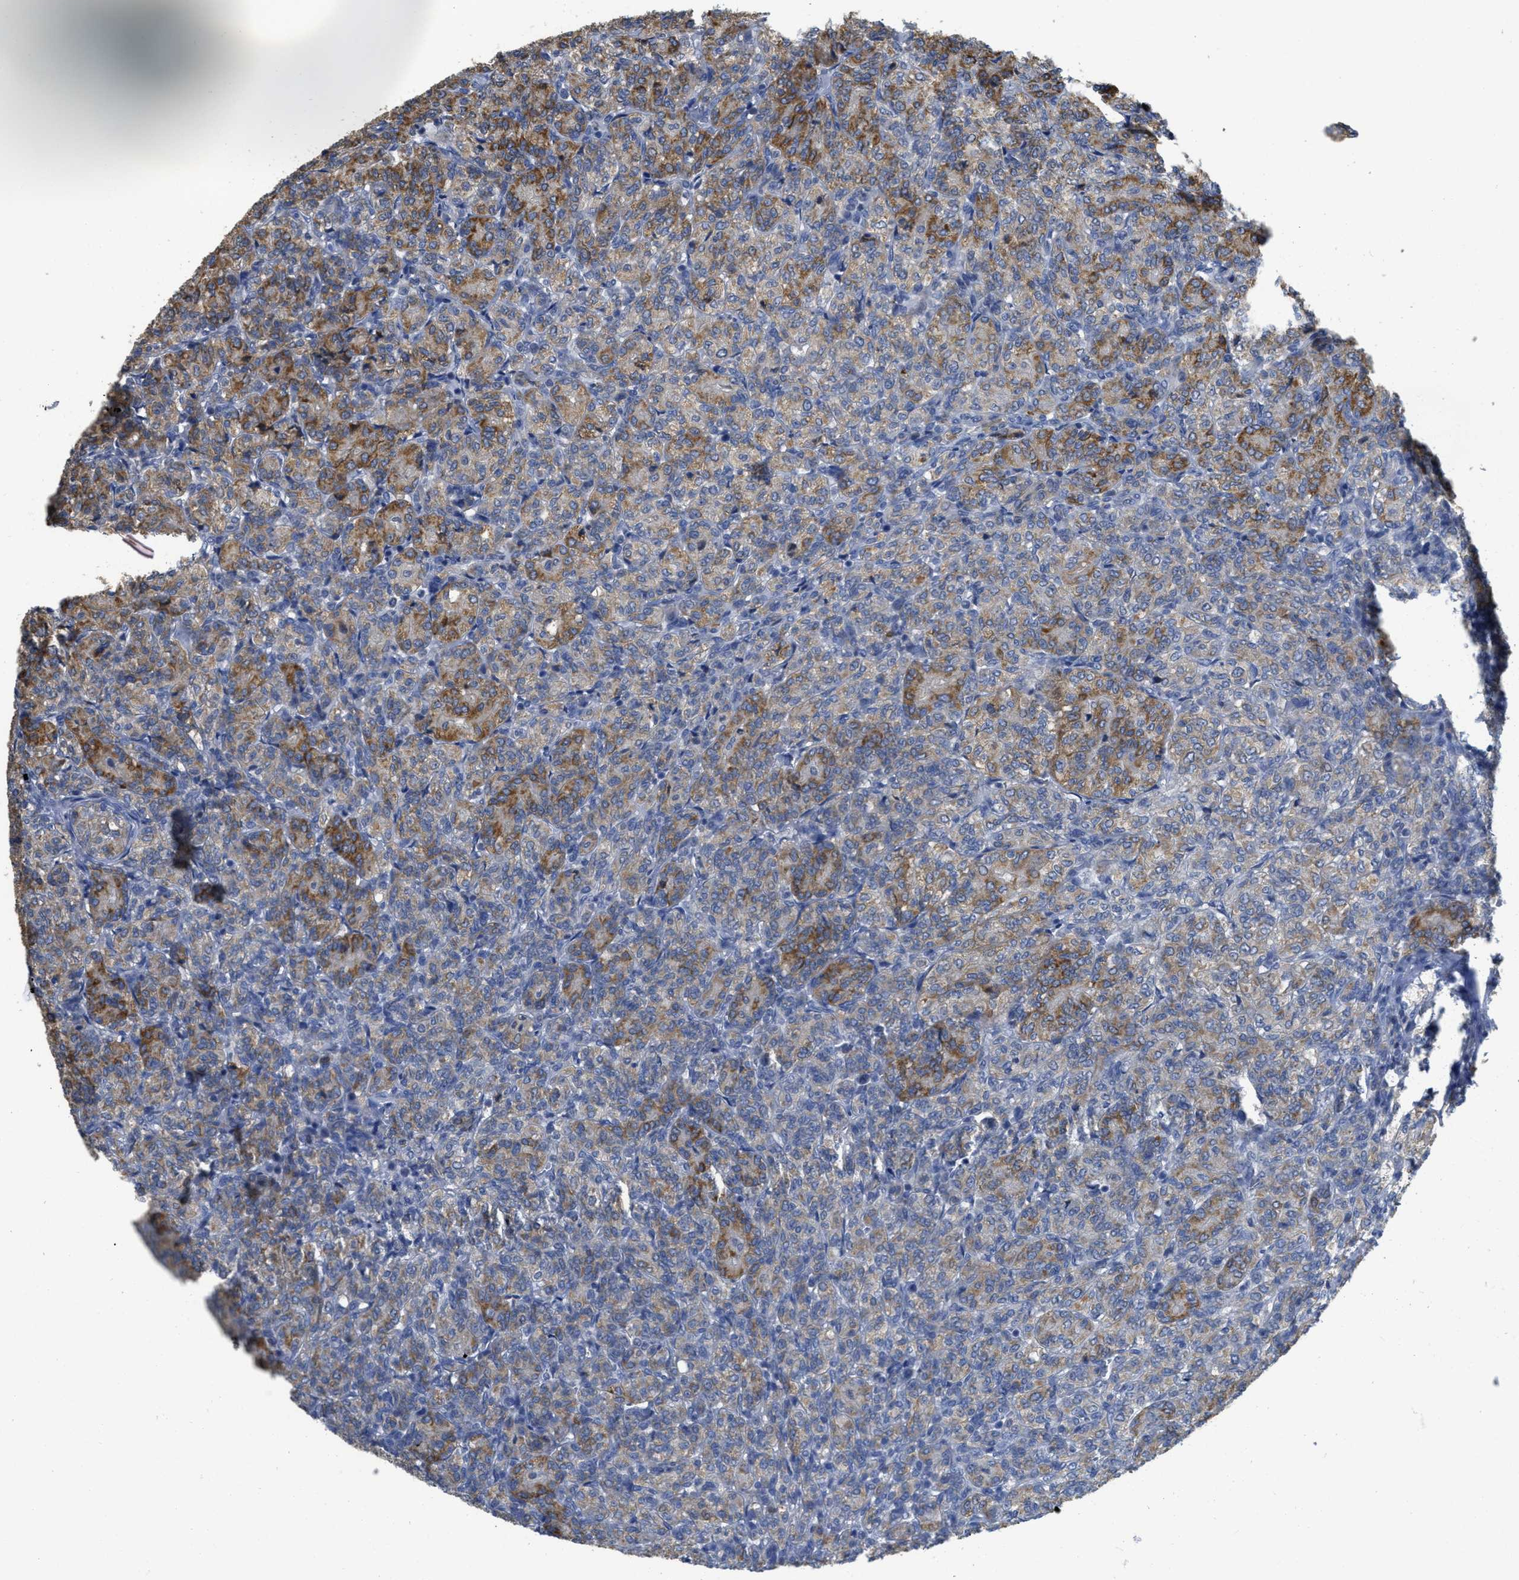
{"staining": {"intensity": "moderate", "quantity": "25%-75%", "location": "cytoplasmic/membranous"}, "tissue": "renal cancer", "cell_type": "Tumor cells", "image_type": "cancer", "snomed": [{"axis": "morphology", "description": "Adenocarcinoma, NOS"}, {"axis": "topography", "description": "Kidney"}], "caption": "Moderate cytoplasmic/membranous expression is seen in about 25%-75% of tumor cells in renal adenocarcinoma.", "gene": "SFXN2", "patient": {"sex": "male", "age": 77}}